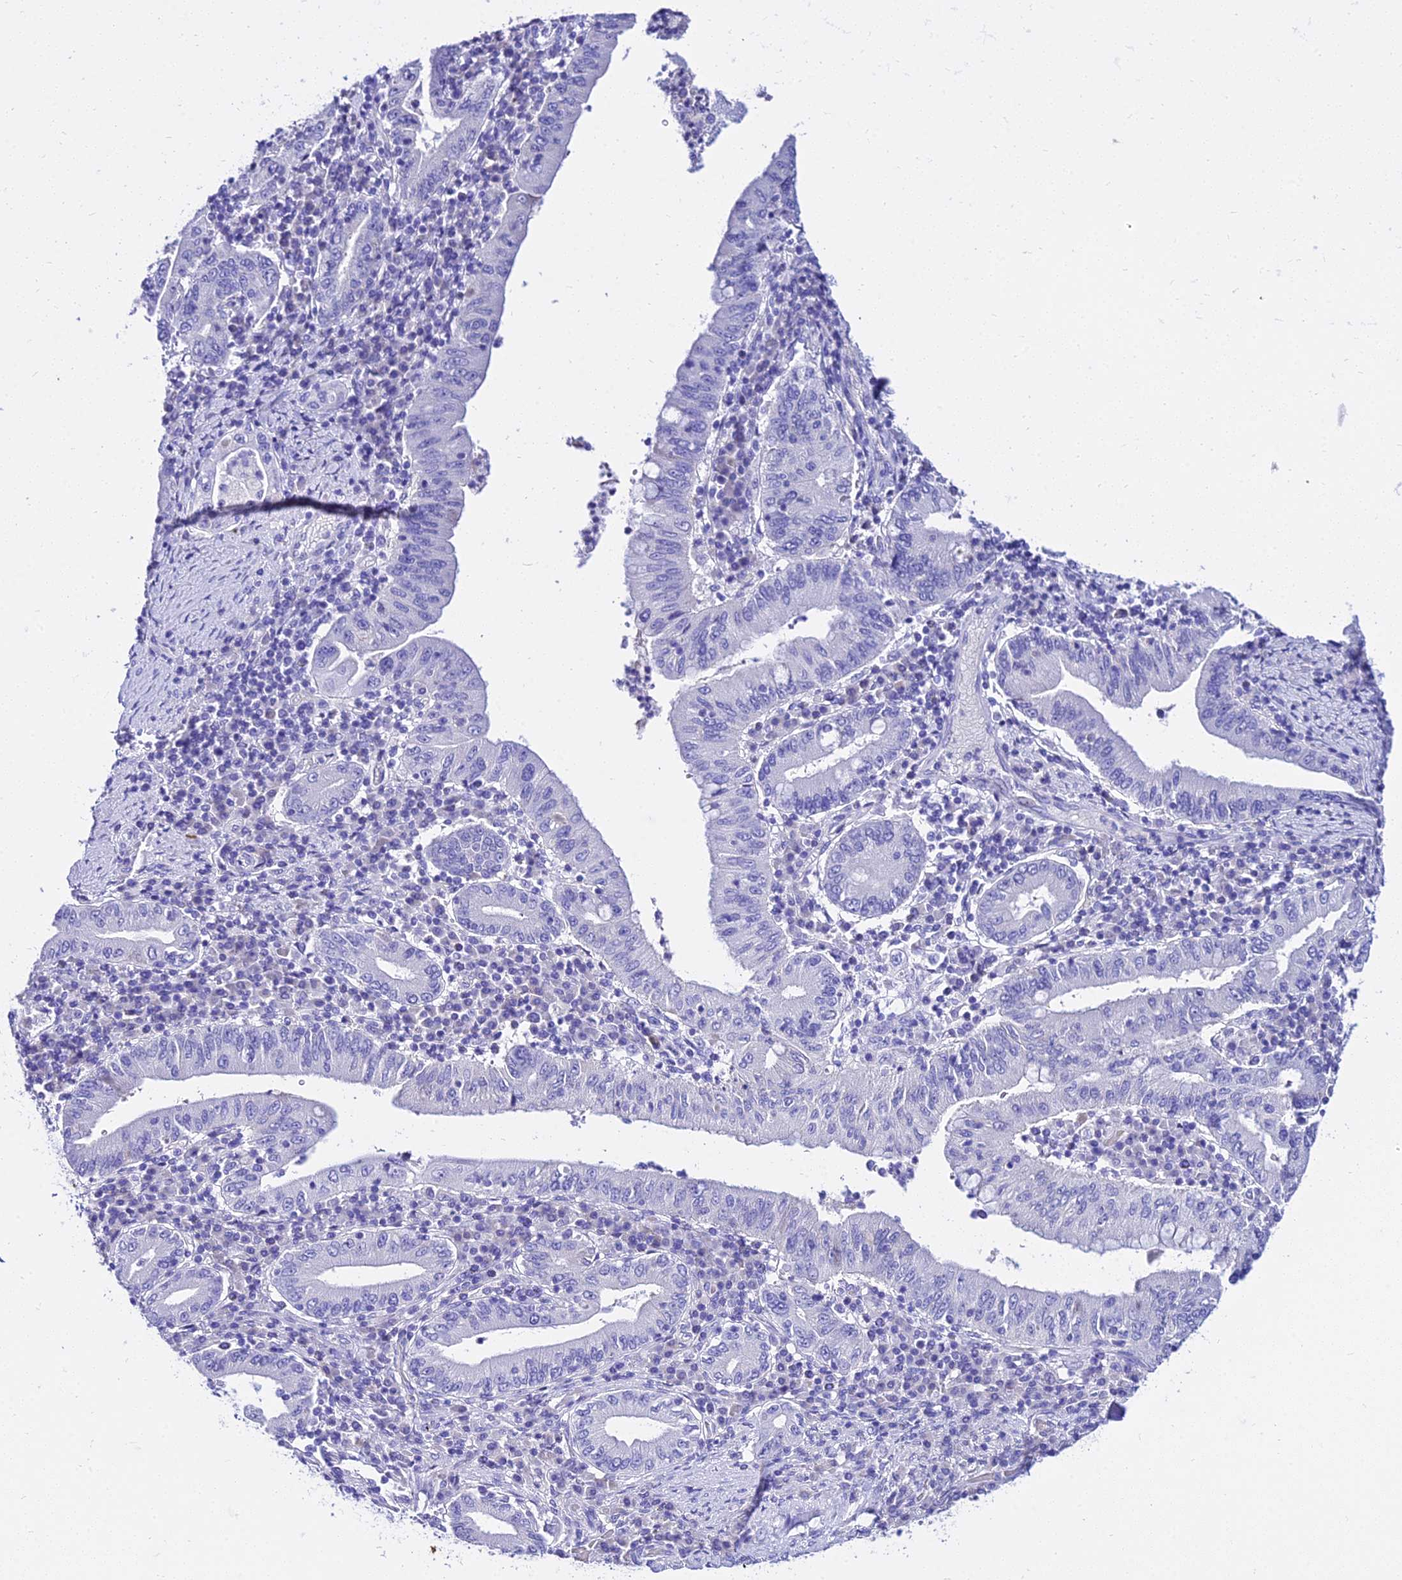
{"staining": {"intensity": "negative", "quantity": "none", "location": "none"}, "tissue": "stomach cancer", "cell_type": "Tumor cells", "image_type": "cancer", "snomed": [{"axis": "morphology", "description": "Normal tissue, NOS"}, {"axis": "morphology", "description": "Adenocarcinoma, NOS"}, {"axis": "topography", "description": "Esophagus"}, {"axis": "topography", "description": "Stomach, upper"}, {"axis": "topography", "description": "Peripheral nerve tissue"}], "caption": "DAB immunohistochemical staining of stomach cancer (adenocarcinoma) displays no significant staining in tumor cells.", "gene": "DEFB106A", "patient": {"sex": "male", "age": 62}}